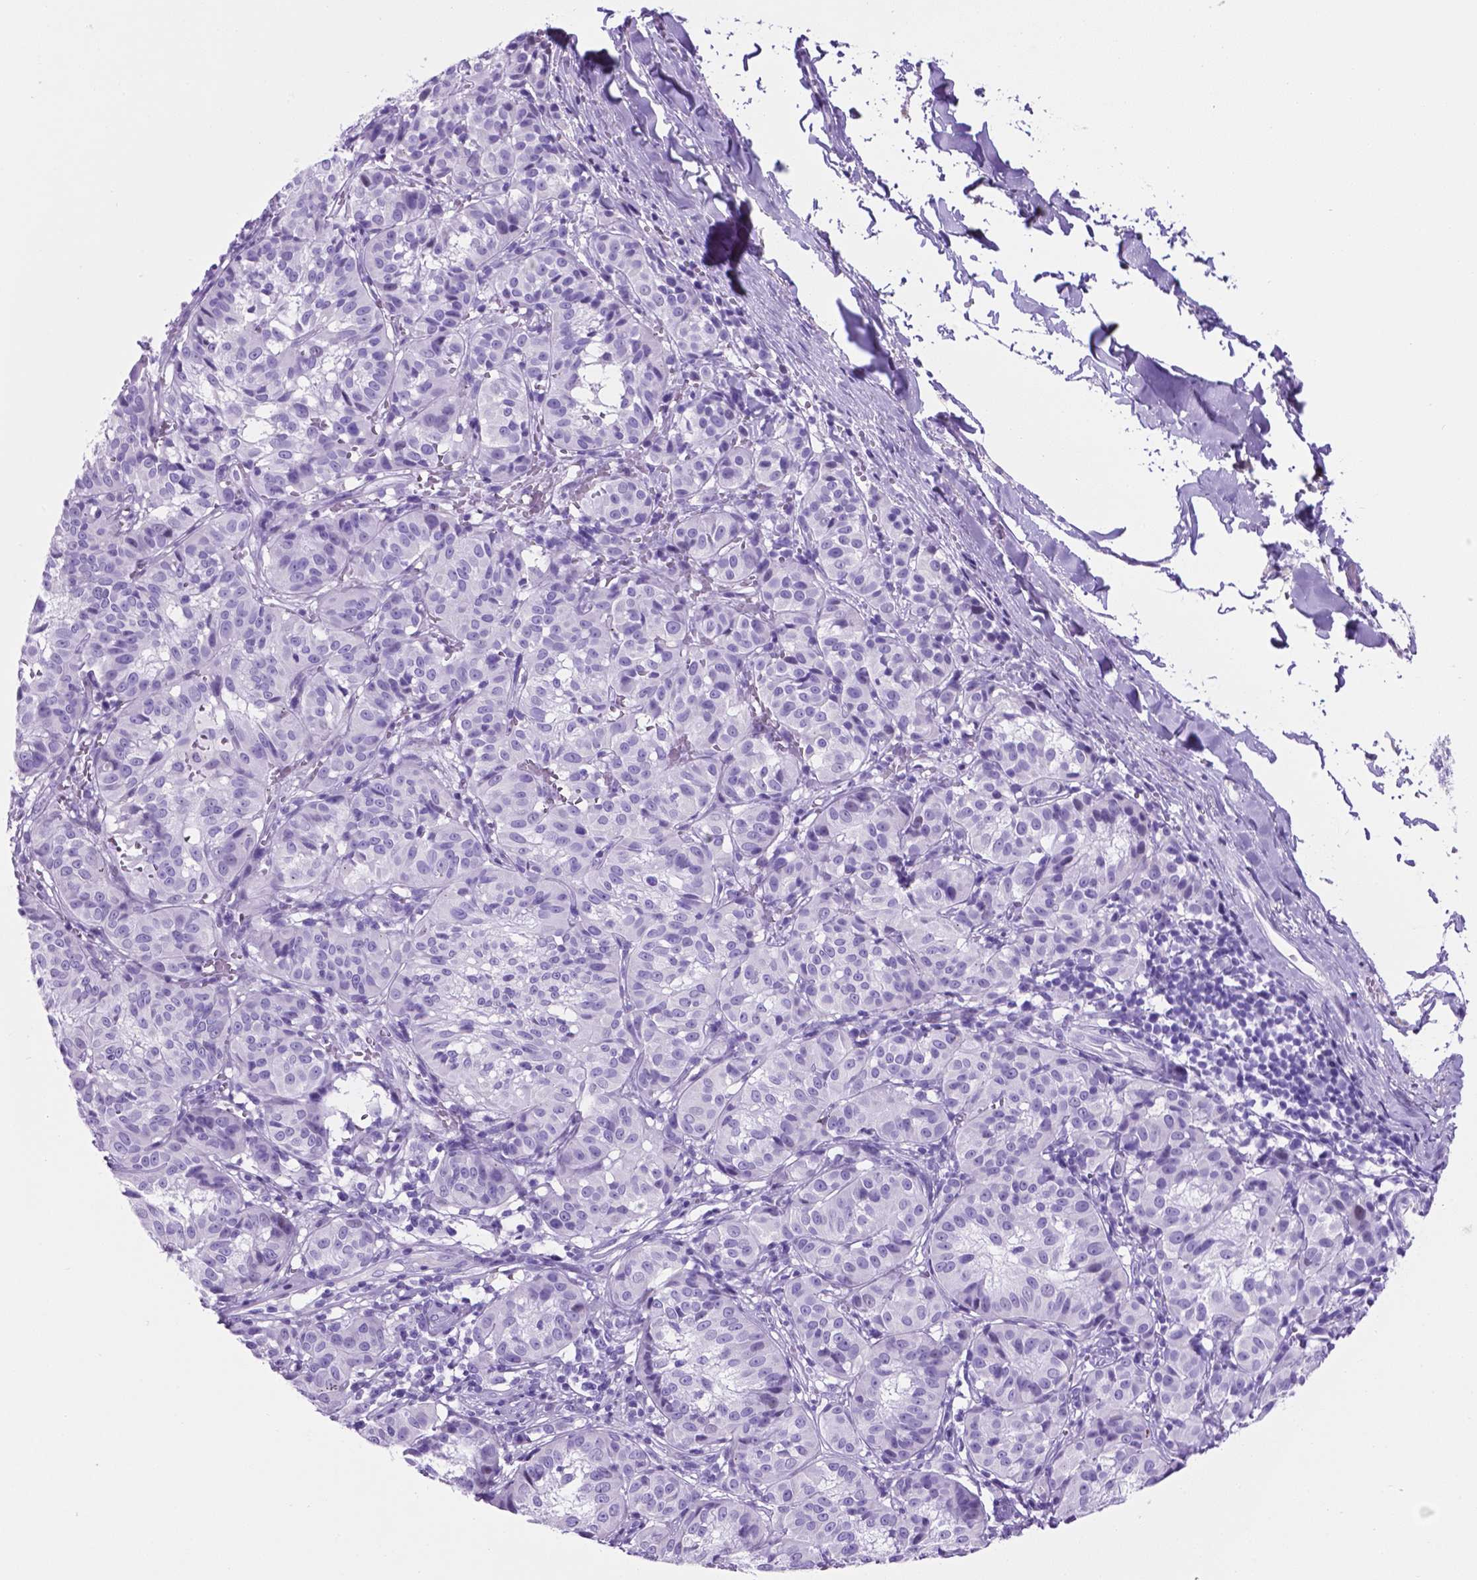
{"staining": {"intensity": "negative", "quantity": "none", "location": "none"}, "tissue": "melanoma", "cell_type": "Tumor cells", "image_type": "cancer", "snomed": [{"axis": "morphology", "description": "Malignant melanoma, NOS"}, {"axis": "topography", "description": "Skin"}], "caption": "High power microscopy micrograph of an IHC histopathology image of melanoma, revealing no significant expression in tumor cells.", "gene": "C17orf107", "patient": {"sex": "female", "age": 72}}